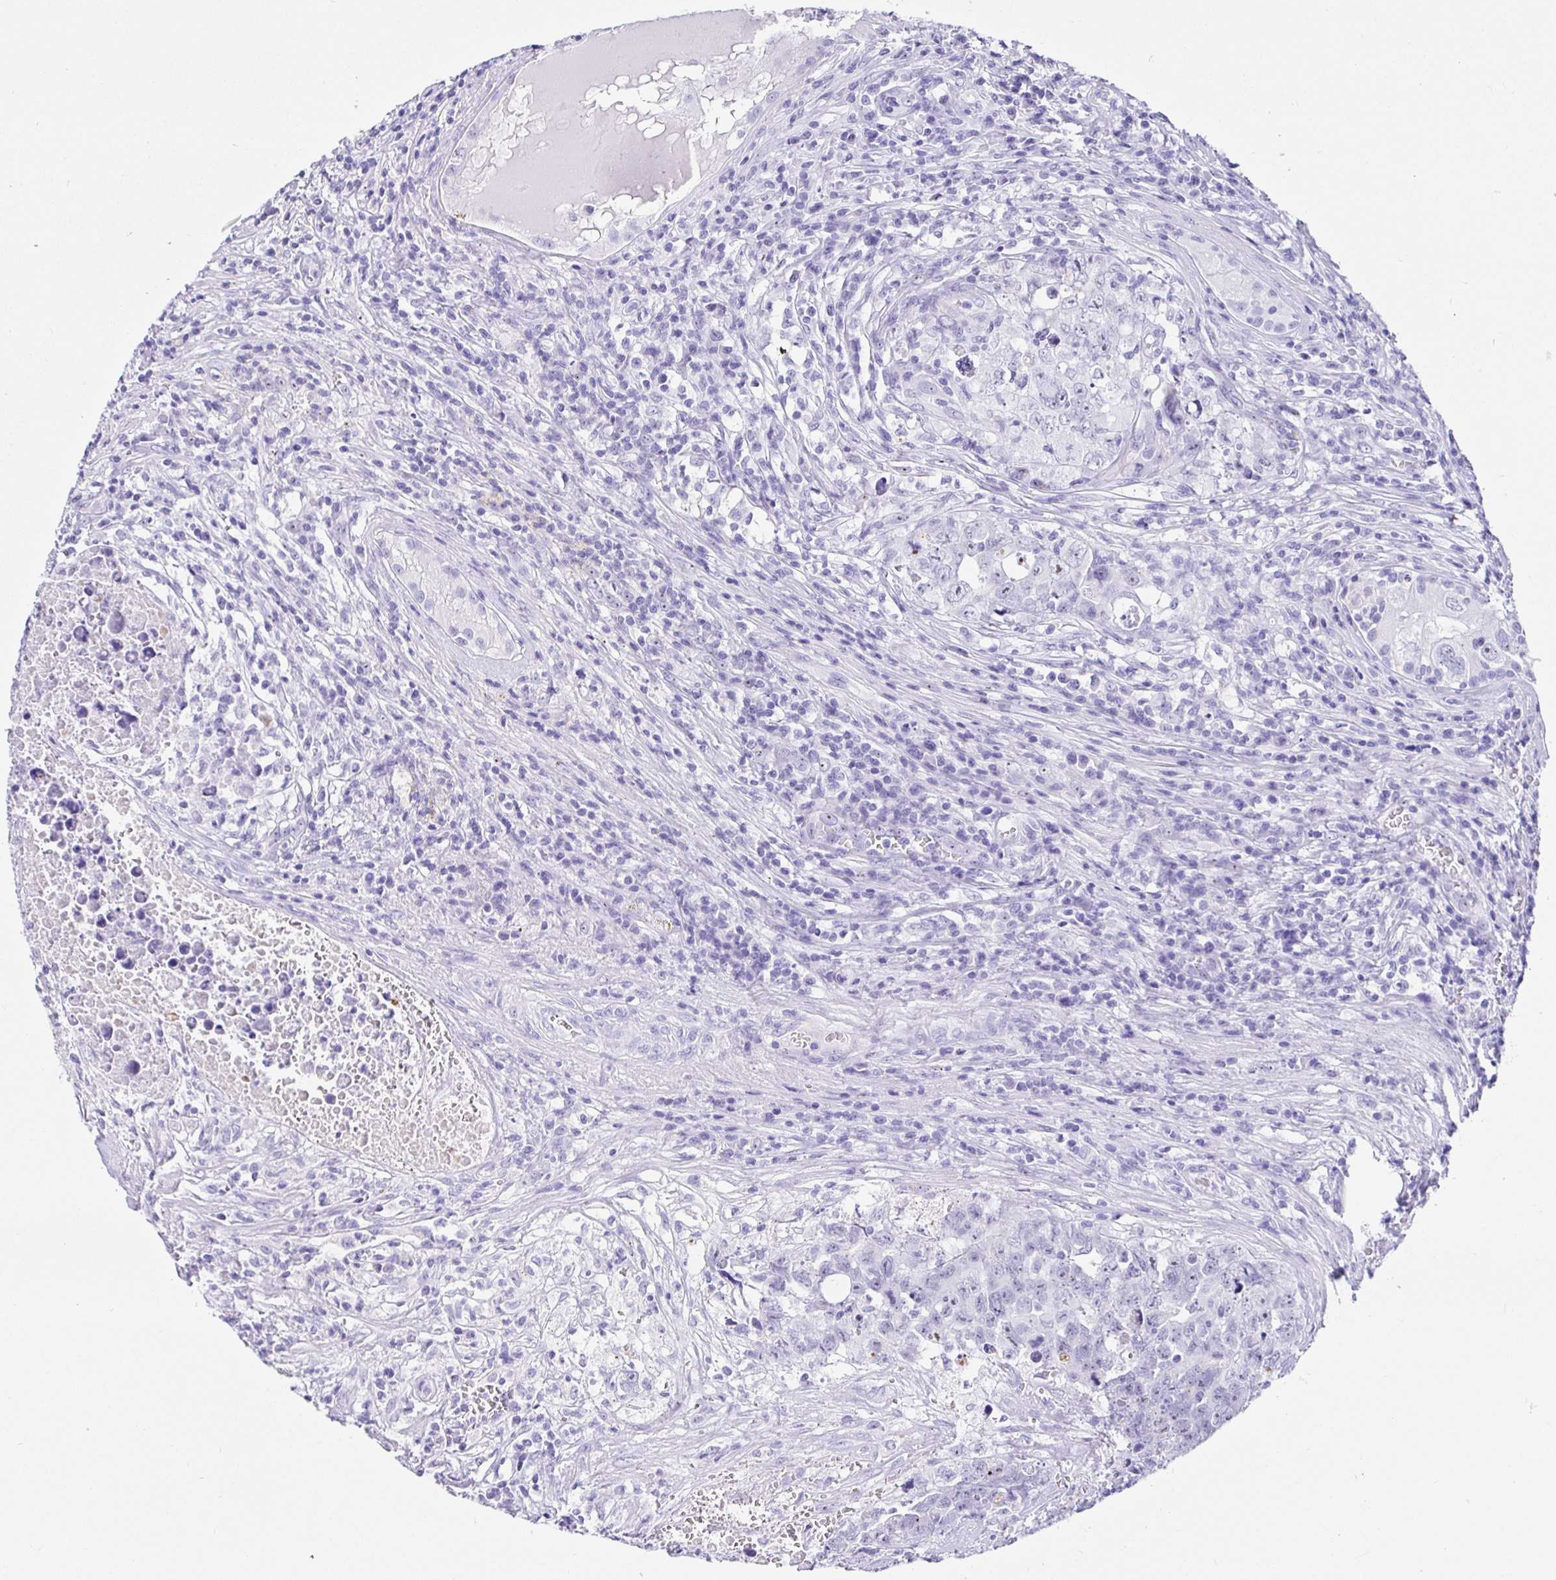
{"staining": {"intensity": "negative", "quantity": "none", "location": "none"}, "tissue": "testis cancer", "cell_type": "Tumor cells", "image_type": "cancer", "snomed": [{"axis": "morphology", "description": "Carcinoma, Embryonal, NOS"}, {"axis": "topography", "description": "Testis"}], "caption": "High power microscopy image of an immunohistochemistry (IHC) photomicrograph of testis cancer (embryonal carcinoma), revealing no significant positivity in tumor cells.", "gene": "PRAMEF19", "patient": {"sex": "male", "age": 24}}